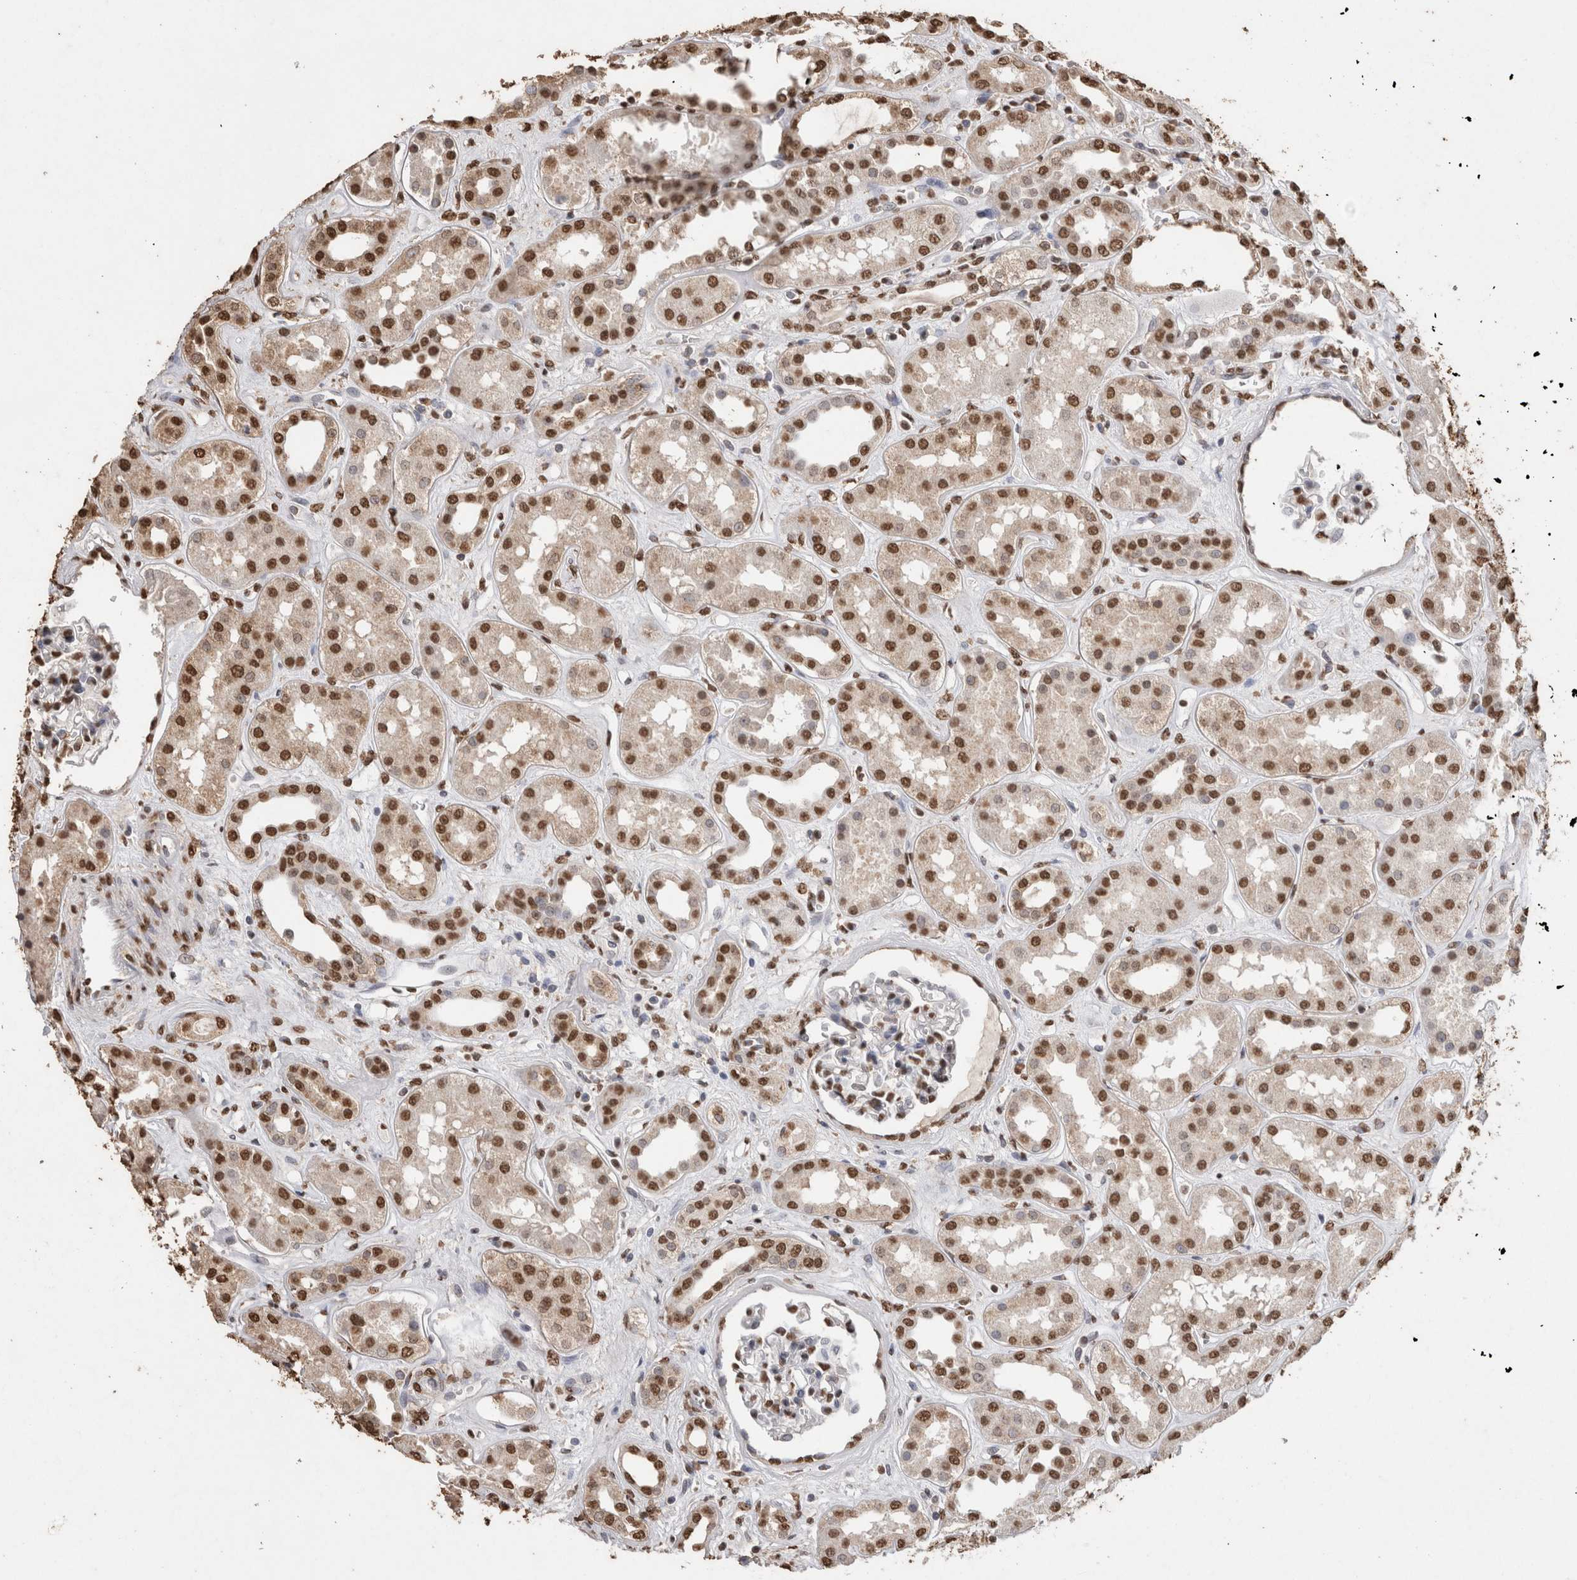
{"staining": {"intensity": "moderate", "quantity": "25%-75%", "location": "nuclear"}, "tissue": "kidney", "cell_type": "Cells in glomeruli", "image_type": "normal", "snomed": [{"axis": "morphology", "description": "Normal tissue, NOS"}, {"axis": "topography", "description": "Kidney"}], "caption": "Benign kidney exhibits moderate nuclear positivity in approximately 25%-75% of cells in glomeruli, visualized by immunohistochemistry.", "gene": "NTHL1", "patient": {"sex": "male", "age": 59}}